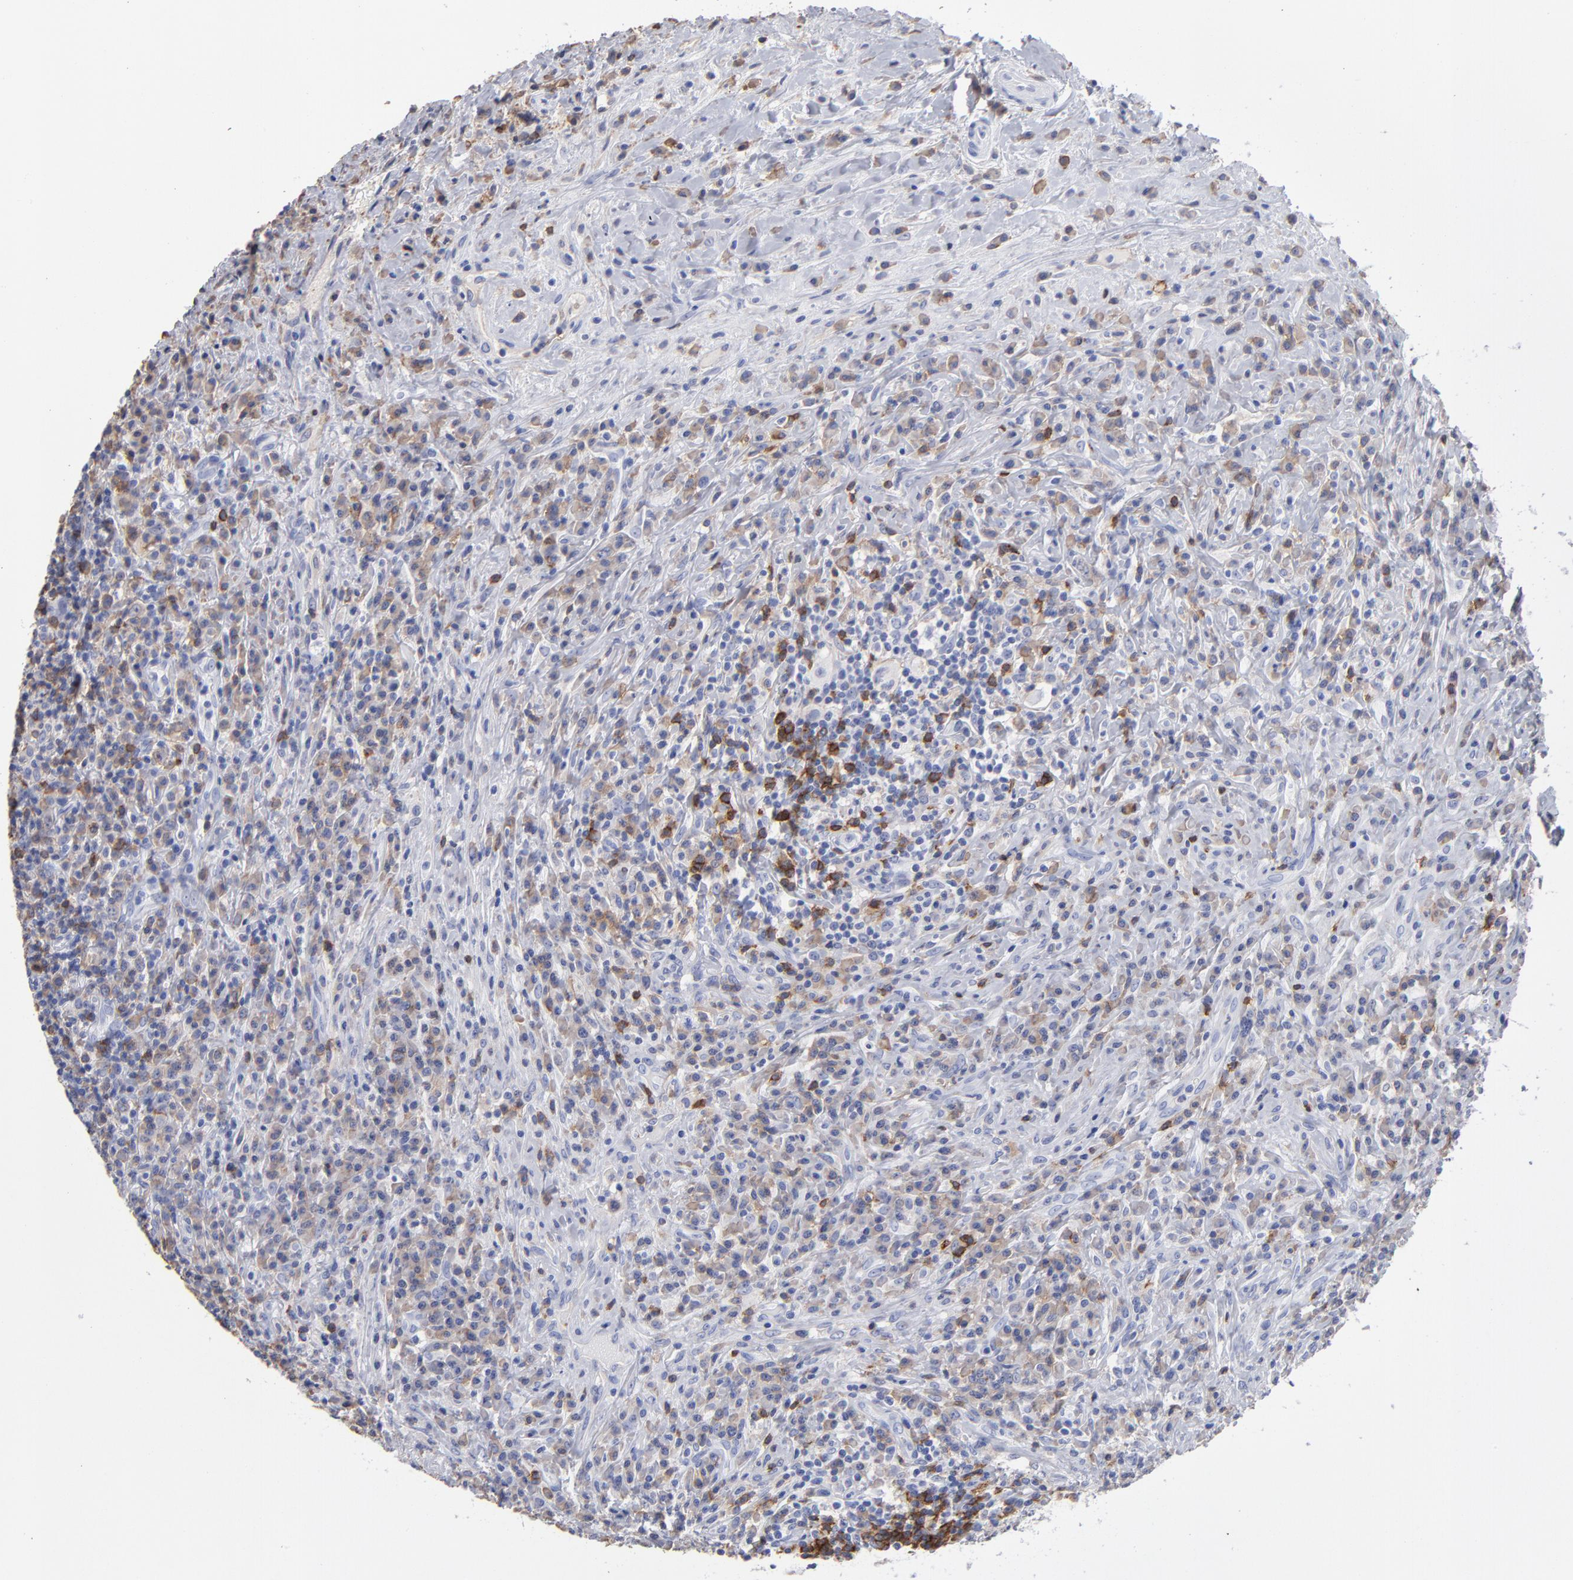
{"staining": {"intensity": "negative", "quantity": "none", "location": "none"}, "tissue": "lymphoma", "cell_type": "Tumor cells", "image_type": "cancer", "snomed": [{"axis": "morphology", "description": "Hodgkin's disease, NOS"}, {"axis": "topography", "description": "Lymph node"}], "caption": "Immunohistochemistry (IHC) of human Hodgkin's disease shows no staining in tumor cells.", "gene": "LAT2", "patient": {"sex": "female", "age": 25}}